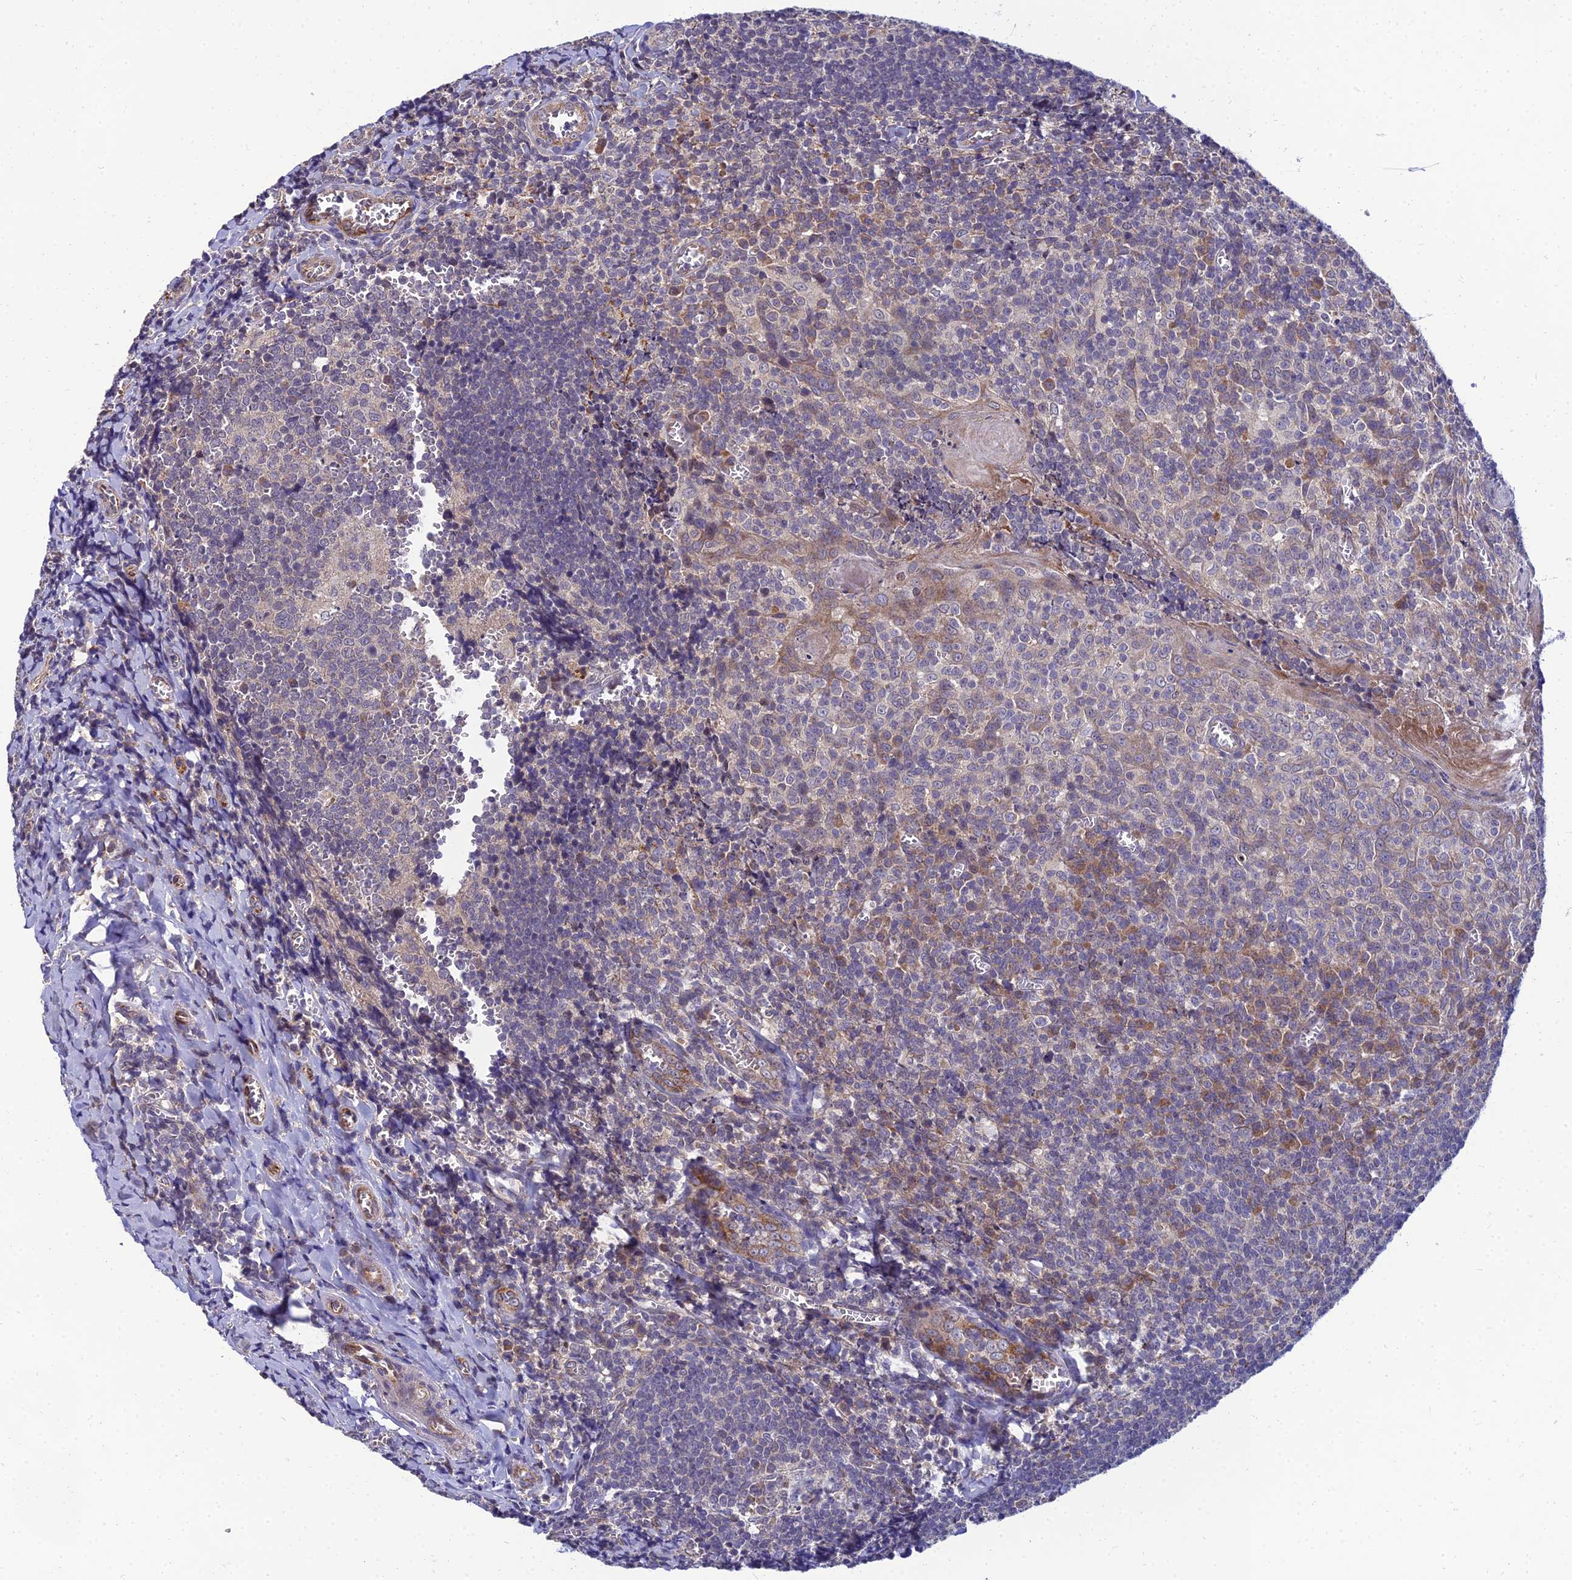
{"staining": {"intensity": "weak", "quantity": "<25%", "location": "cytoplasmic/membranous"}, "tissue": "tonsil", "cell_type": "Germinal center cells", "image_type": "normal", "snomed": [{"axis": "morphology", "description": "Normal tissue, NOS"}, {"axis": "topography", "description": "Tonsil"}], "caption": "This histopathology image is of benign tonsil stained with immunohistochemistry to label a protein in brown with the nuclei are counter-stained blue. There is no staining in germinal center cells.", "gene": "NPY", "patient": {"sex": "male", "age": 27}}